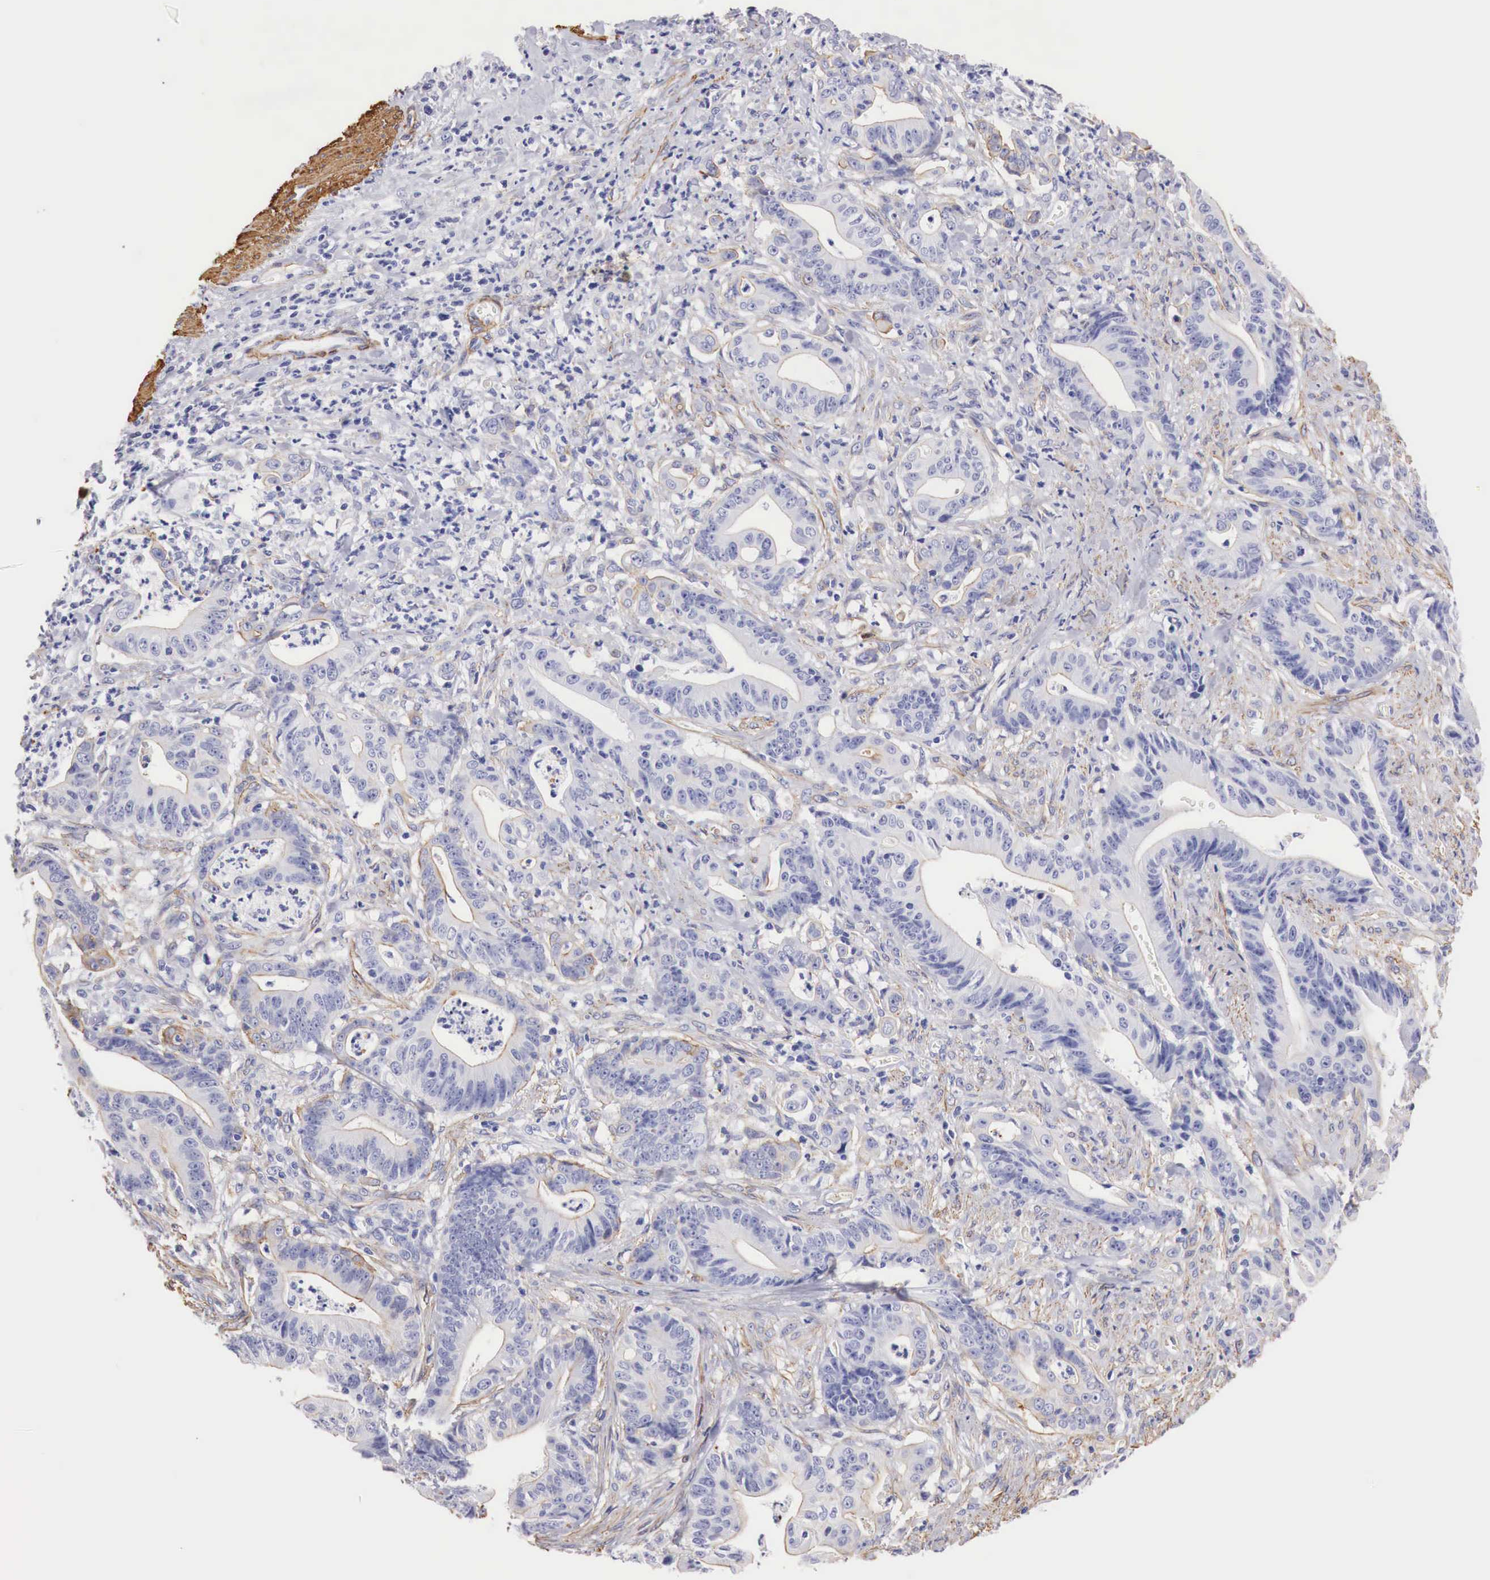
{"staining": {"intensity": "negative", "quantity": "none", "location": "none"}, "tissue": "stomach cancer", "cell_type": "Tumor cells", "image_type": "cancer", "snomed": [{"axis": "morphology", "description": "Adenocarcinoma, NOS"}, {"axis": "topography", "description": "Stomach, lower"}], "caption": "This is an IHC photomicrograph of stomach adenocarcinoma. There is no positivity in tumor cells.", "gene": "TPM1", "patient": {"sex": "female", "age": 86}}